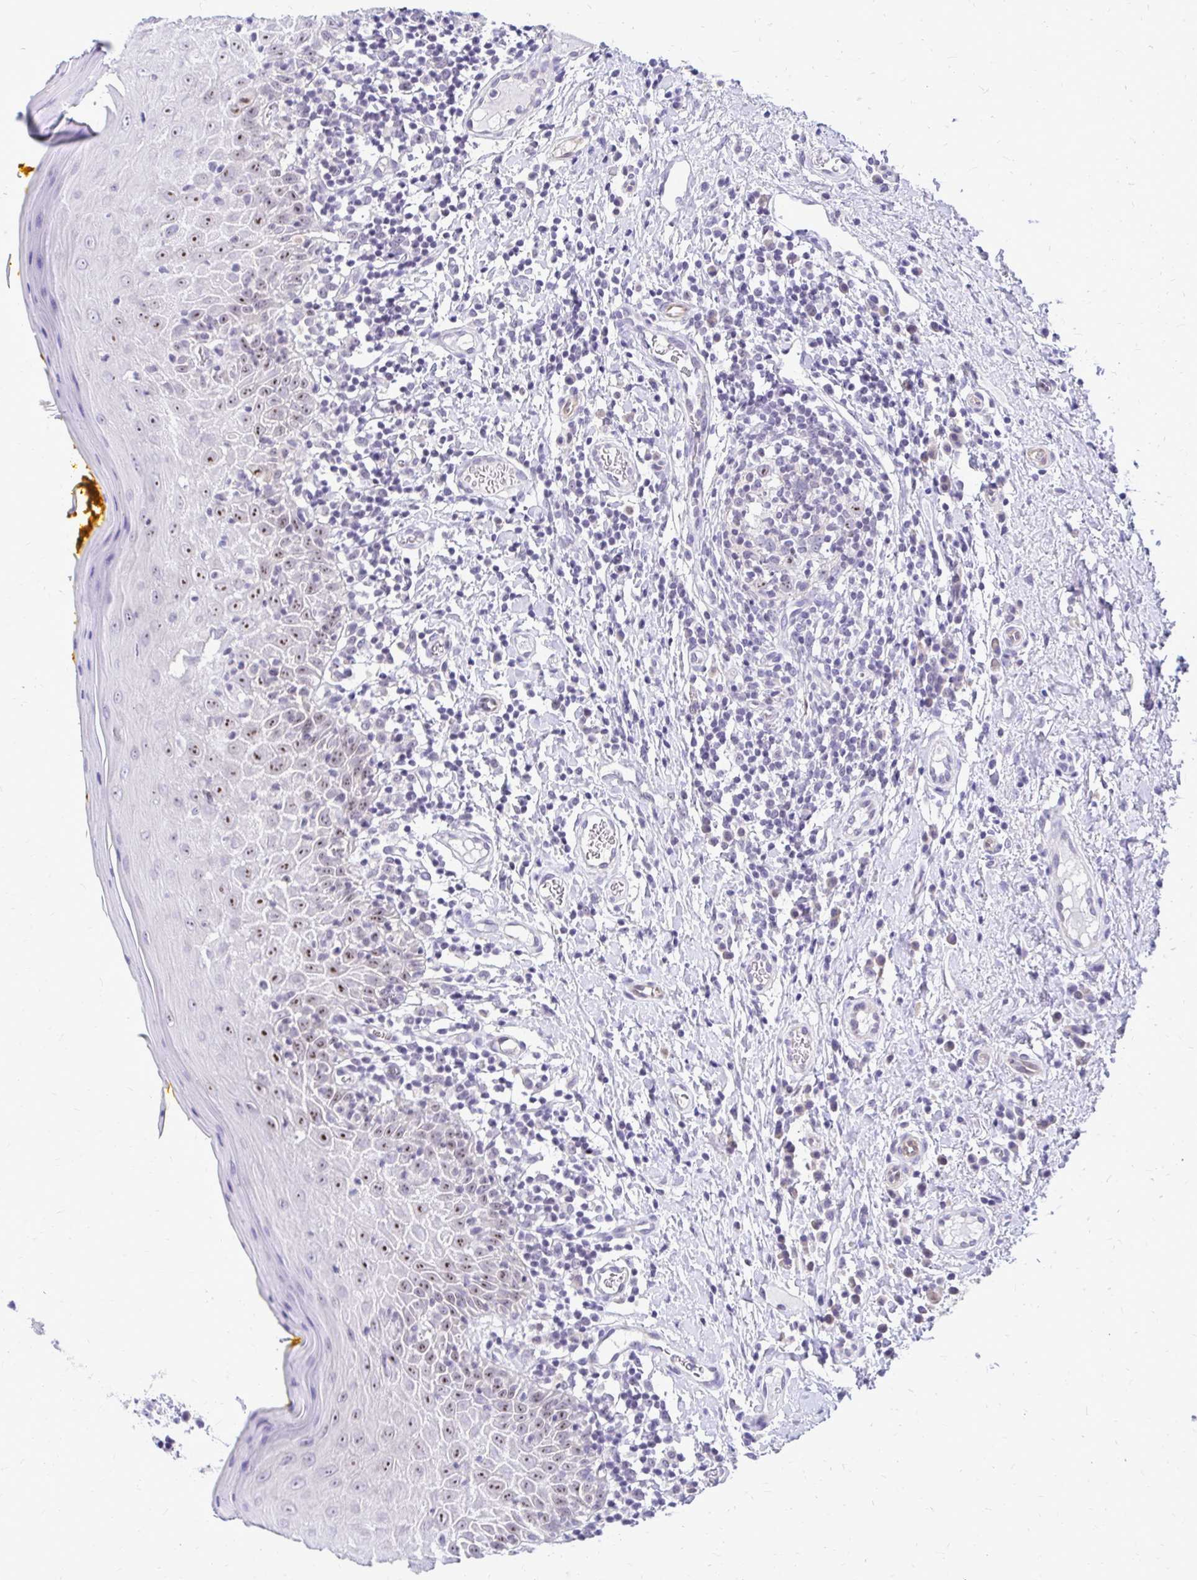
{"staining": {"intensity": "moderate", "quantity": ">75%", "location": "nuclear"}, "tissue": "oral mucosa", "cell_type": "Squamous epithelial cells", "image_type": "normal", "snomed": [{"axis": "morphology", "description": "Normal tissue, NOS"}, {"axis": "topography", "description": "Oral tissue"}, {"axis": "topography", "description": "Tounge, NOS"}], "caption": "This is a histology image of IHC staining of benign oral mucosa, which shows moderate expression in the nuclear of squamous epithelial cells.", "gene": "NIFK", "patient": {"sex": "female", "age": 58}}